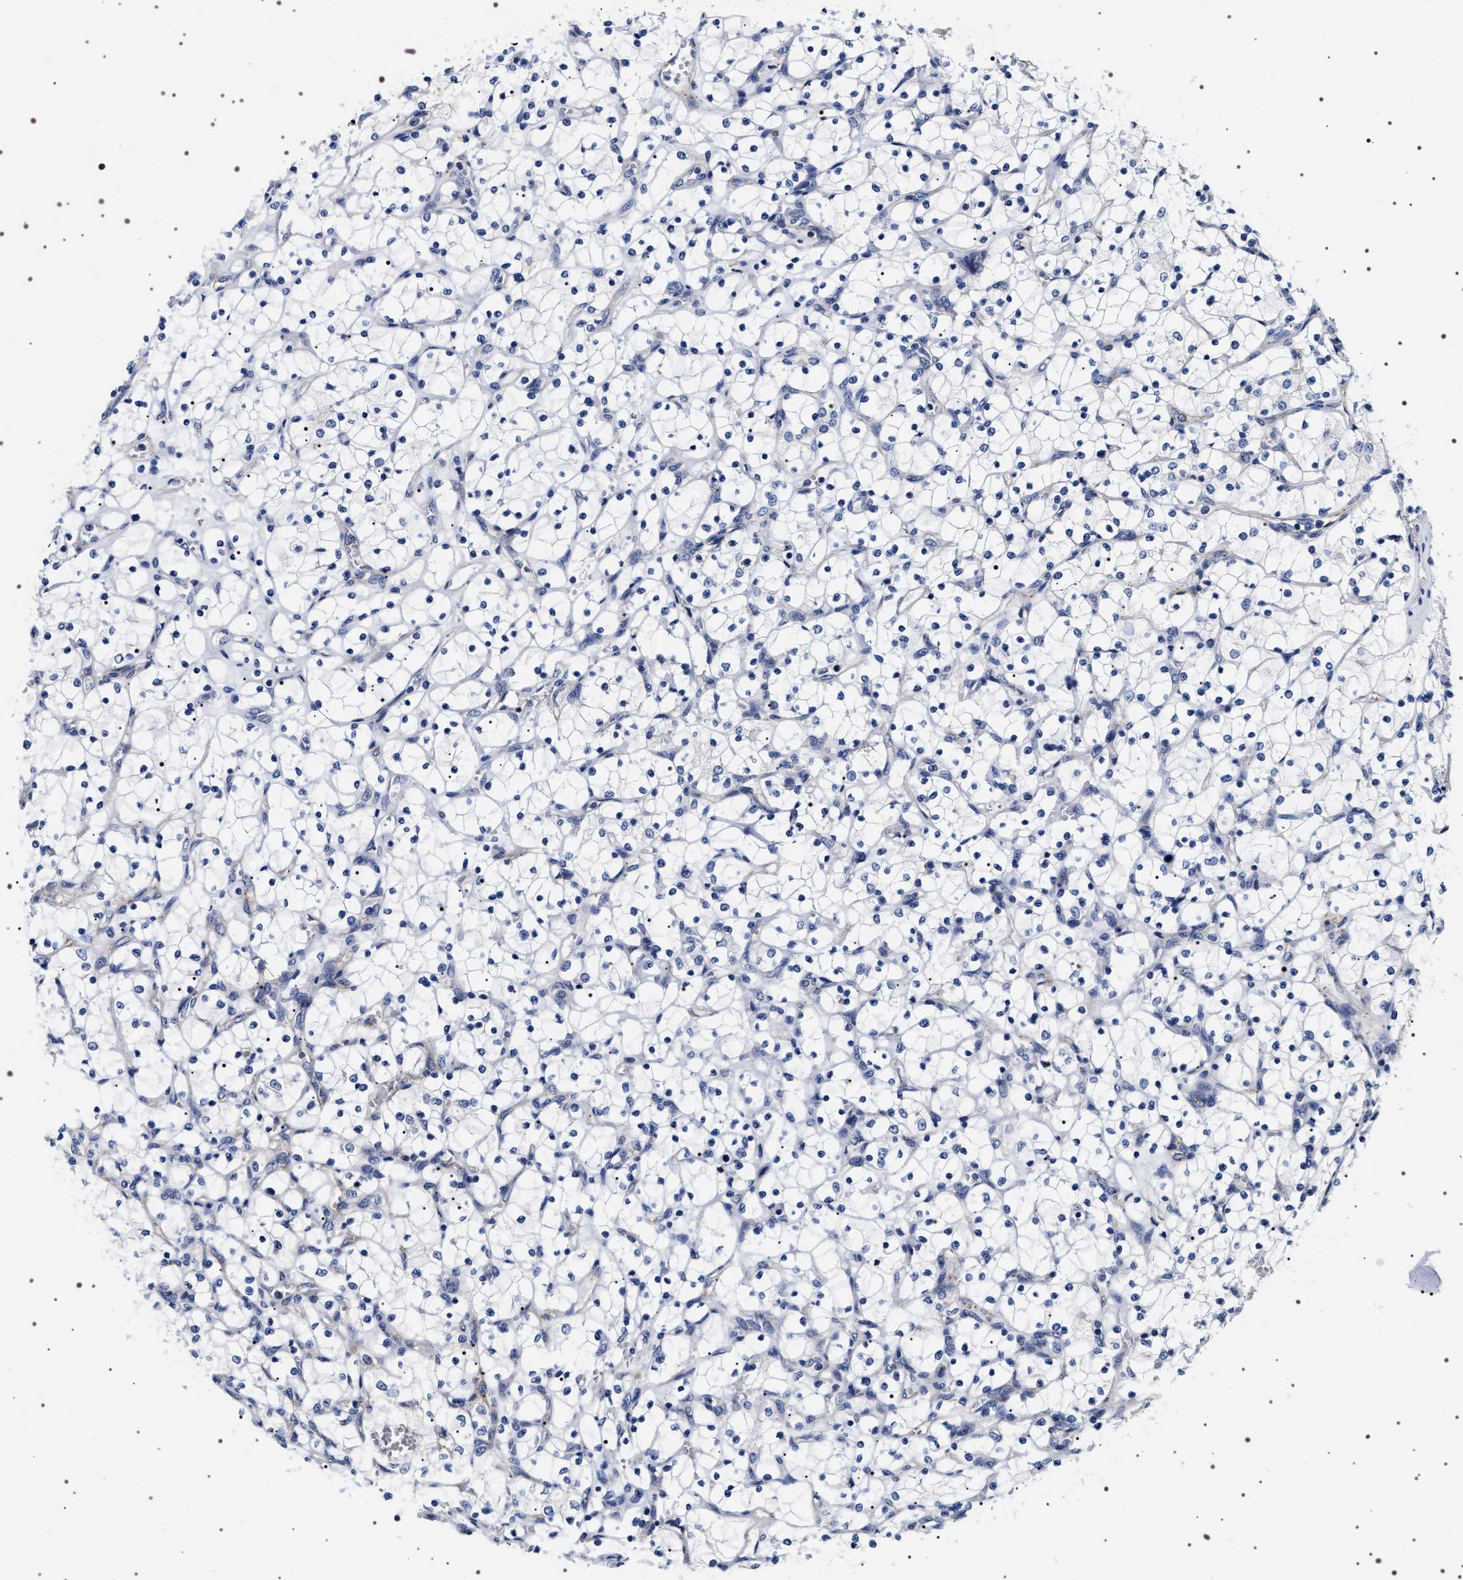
{"staining": {"intensity": "negative", "quantity": "none", "location": "none"}, "tissue": "renal cancer", "cell_type": "Tumor cells", "image_type": "cancer", "snomed": [{"axis": "morphology", "description": "Adenocarcinoma, NOS"}, {"axis": "topography", "description": "Kidney"}], "caption": "IHC micrograph of neoplastic tissue: human renal cancer stained with DAB (3,3'-diaminobenzidine) shows no significant protein positivity in tumor cells.", "gene": "SQLE", "patient": {"sex": "female", "age": 69}}